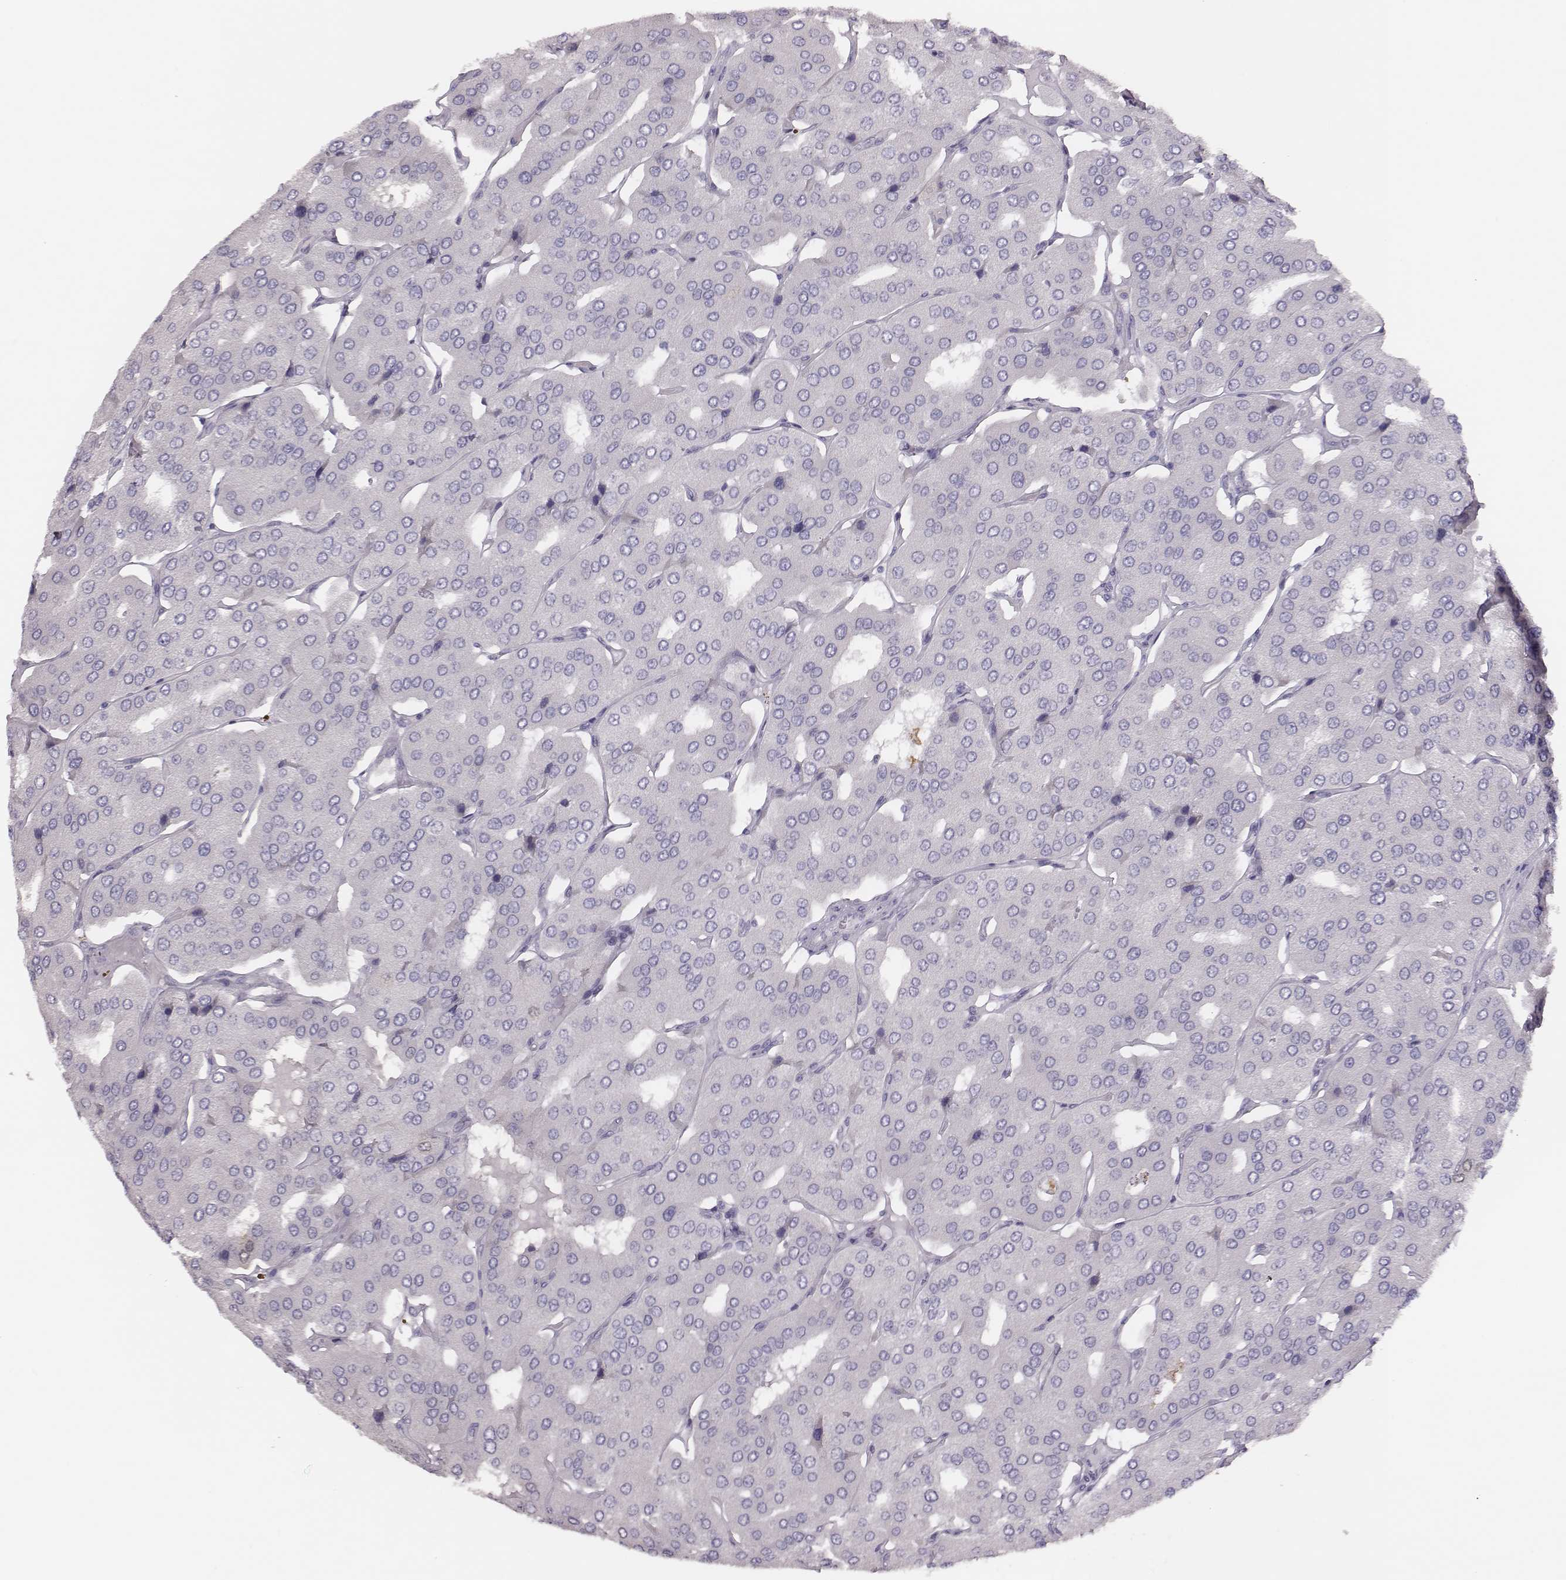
{"staining": {"intensity": "negative", "quantity": "none", "location": "none"}, "tissue": "parathyroid gland", "cell_type": "Glandular cells", "image_type": "normal", "snomed": [{"axis": "morphology", "description": "Normal tissue, NOS"}, {"axis": "morphology", "description": "Adenoma, NOS"}, {"axis": "topography", "description": "Parathyroid gland"}], "caption": "Immunohistochemistry (IHC) image of unremarkable parathyroid gland: parathyroid gland stained with DAB (3,3'-diaminobenzidine) demonstrates no significant protein staining in glandular cells.", "gene": "PBK", "patient": {"sex": "female", "age": 86}}